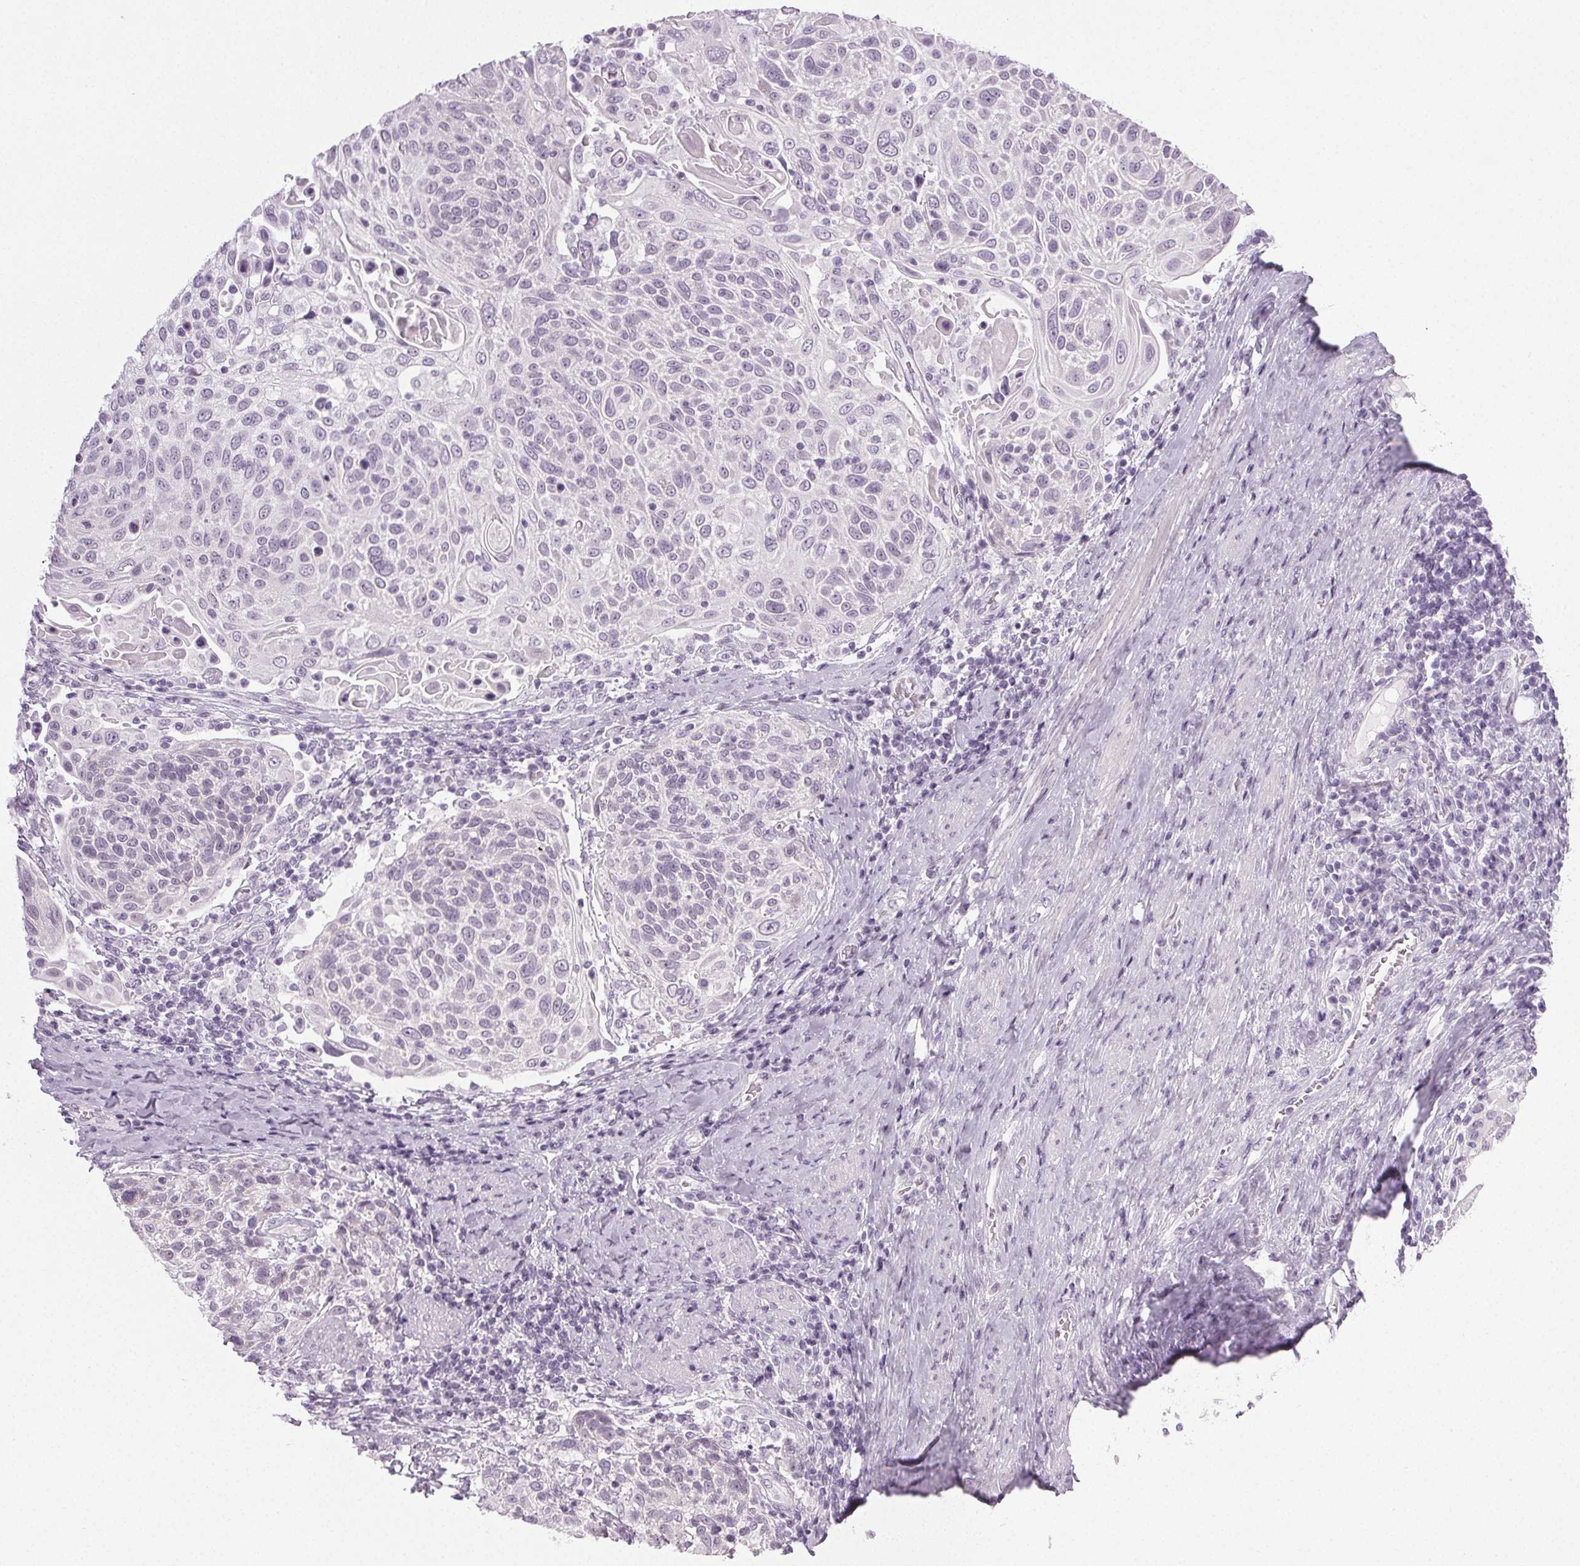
{"staining": {"intensity": "negative", "quantity": "none", "location": "none"}, "tissue": "cervical cancer", "cell_type": "Tumor cells", "image_type": "cancer", "snomed": [{"axis": "morphology", "description": "Squamous cell carcinoma, NOS"}, {"axis": "topography", "description": "Cervix"}], "caption": "Micrograph shows no significant protein positivity in tumor cells of cervical squamous cell carcinoma. Brightfield microscopy of immunohistochemistry (IHC) stained with DAB (3,3'-diaminobenzidine) (brown) and hematoxylin (blue), captured at high magnification.", "gene": "IGF2BP1", "patient": {"sex": "female", "age": 61}}